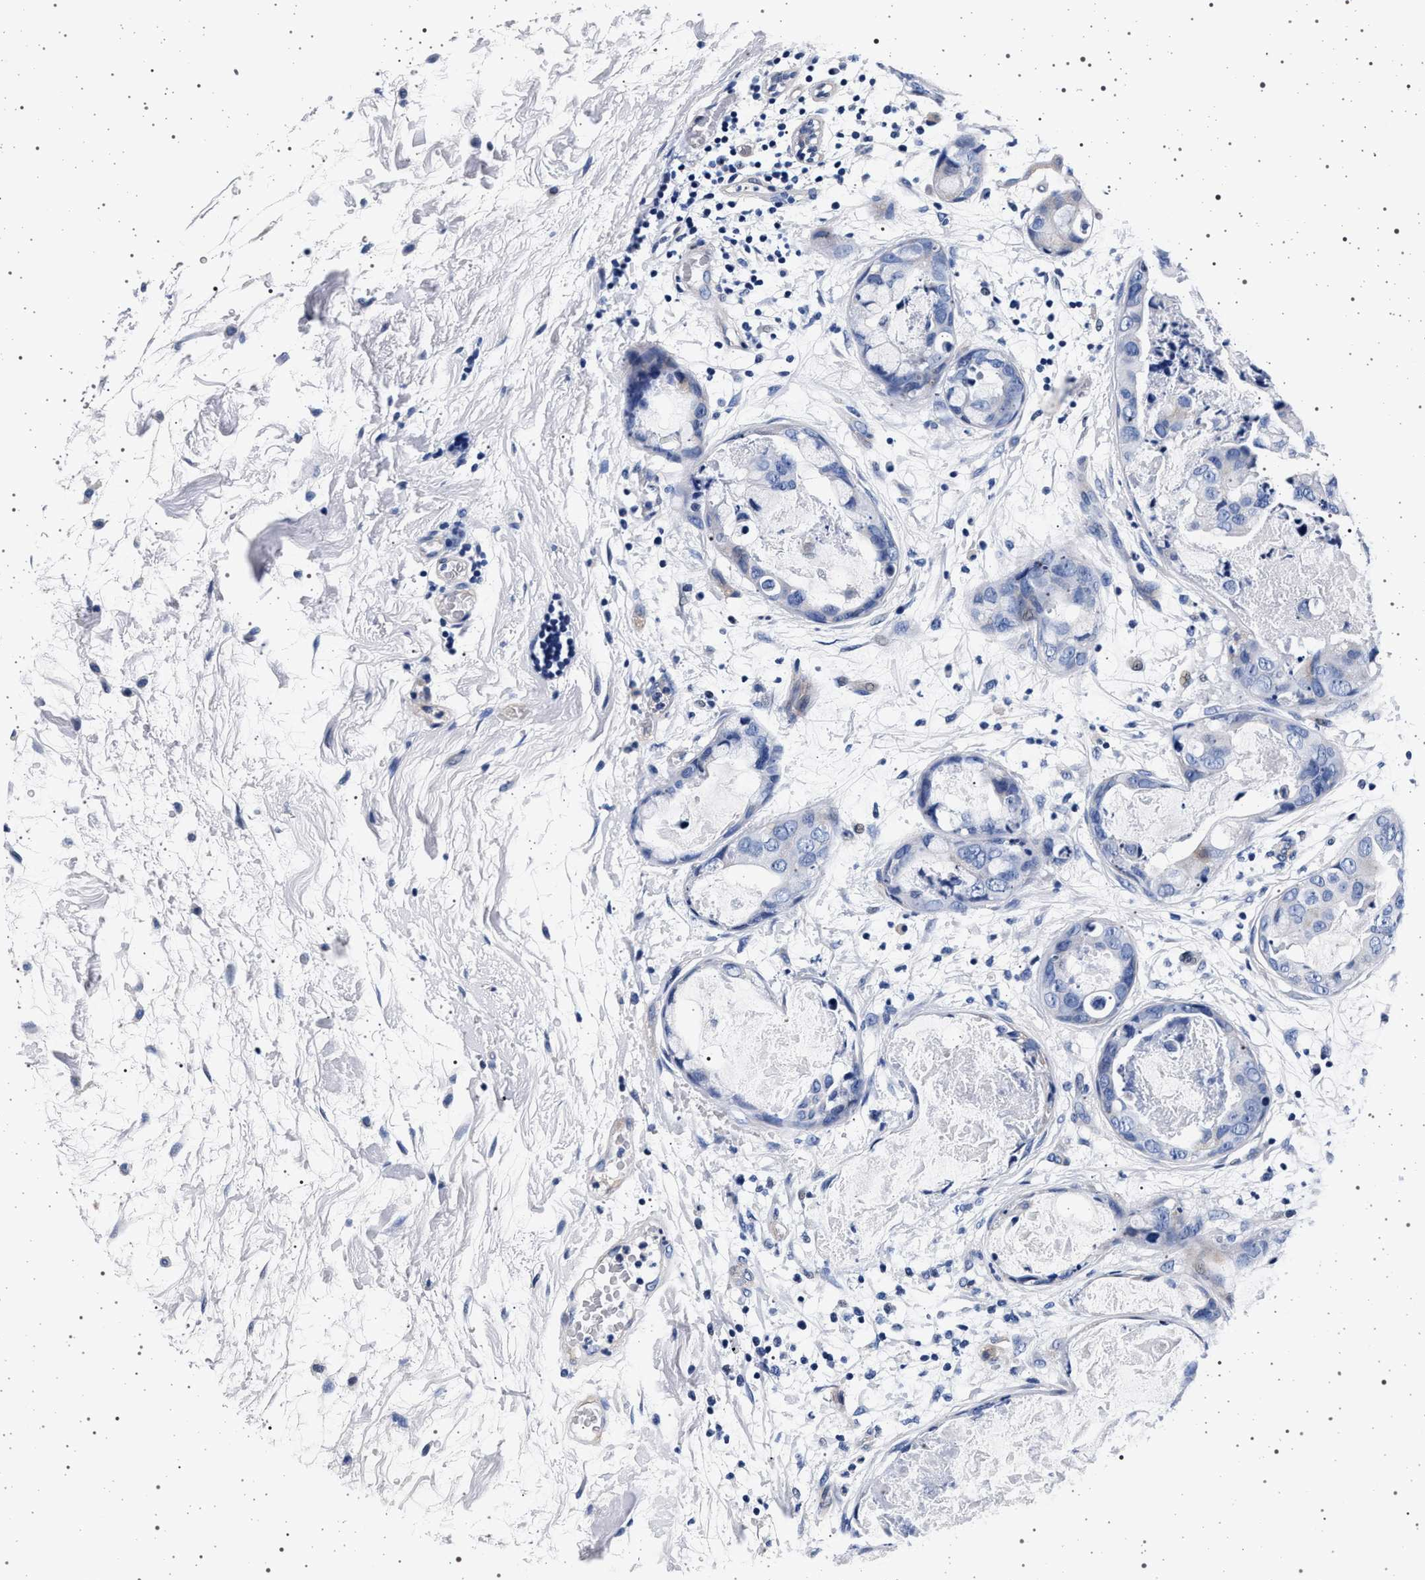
{"staining": {"intensity": "negative", "quantity": "none", "location": "none"}, "tissue": "breast cancer", "cell_type": "Tumor cells", "image_type": "cancer", "snomed": [{"axis": "morphology", "description": "Duct carcinoma"}, {"axis": "topography", "description": "Breast"}], "caption": "Immunohistochemistry of breast cancer shows no positivity in tumor cells.", "gene": "SLC9A1", "patient": {"sex": "female", "age": 40}}